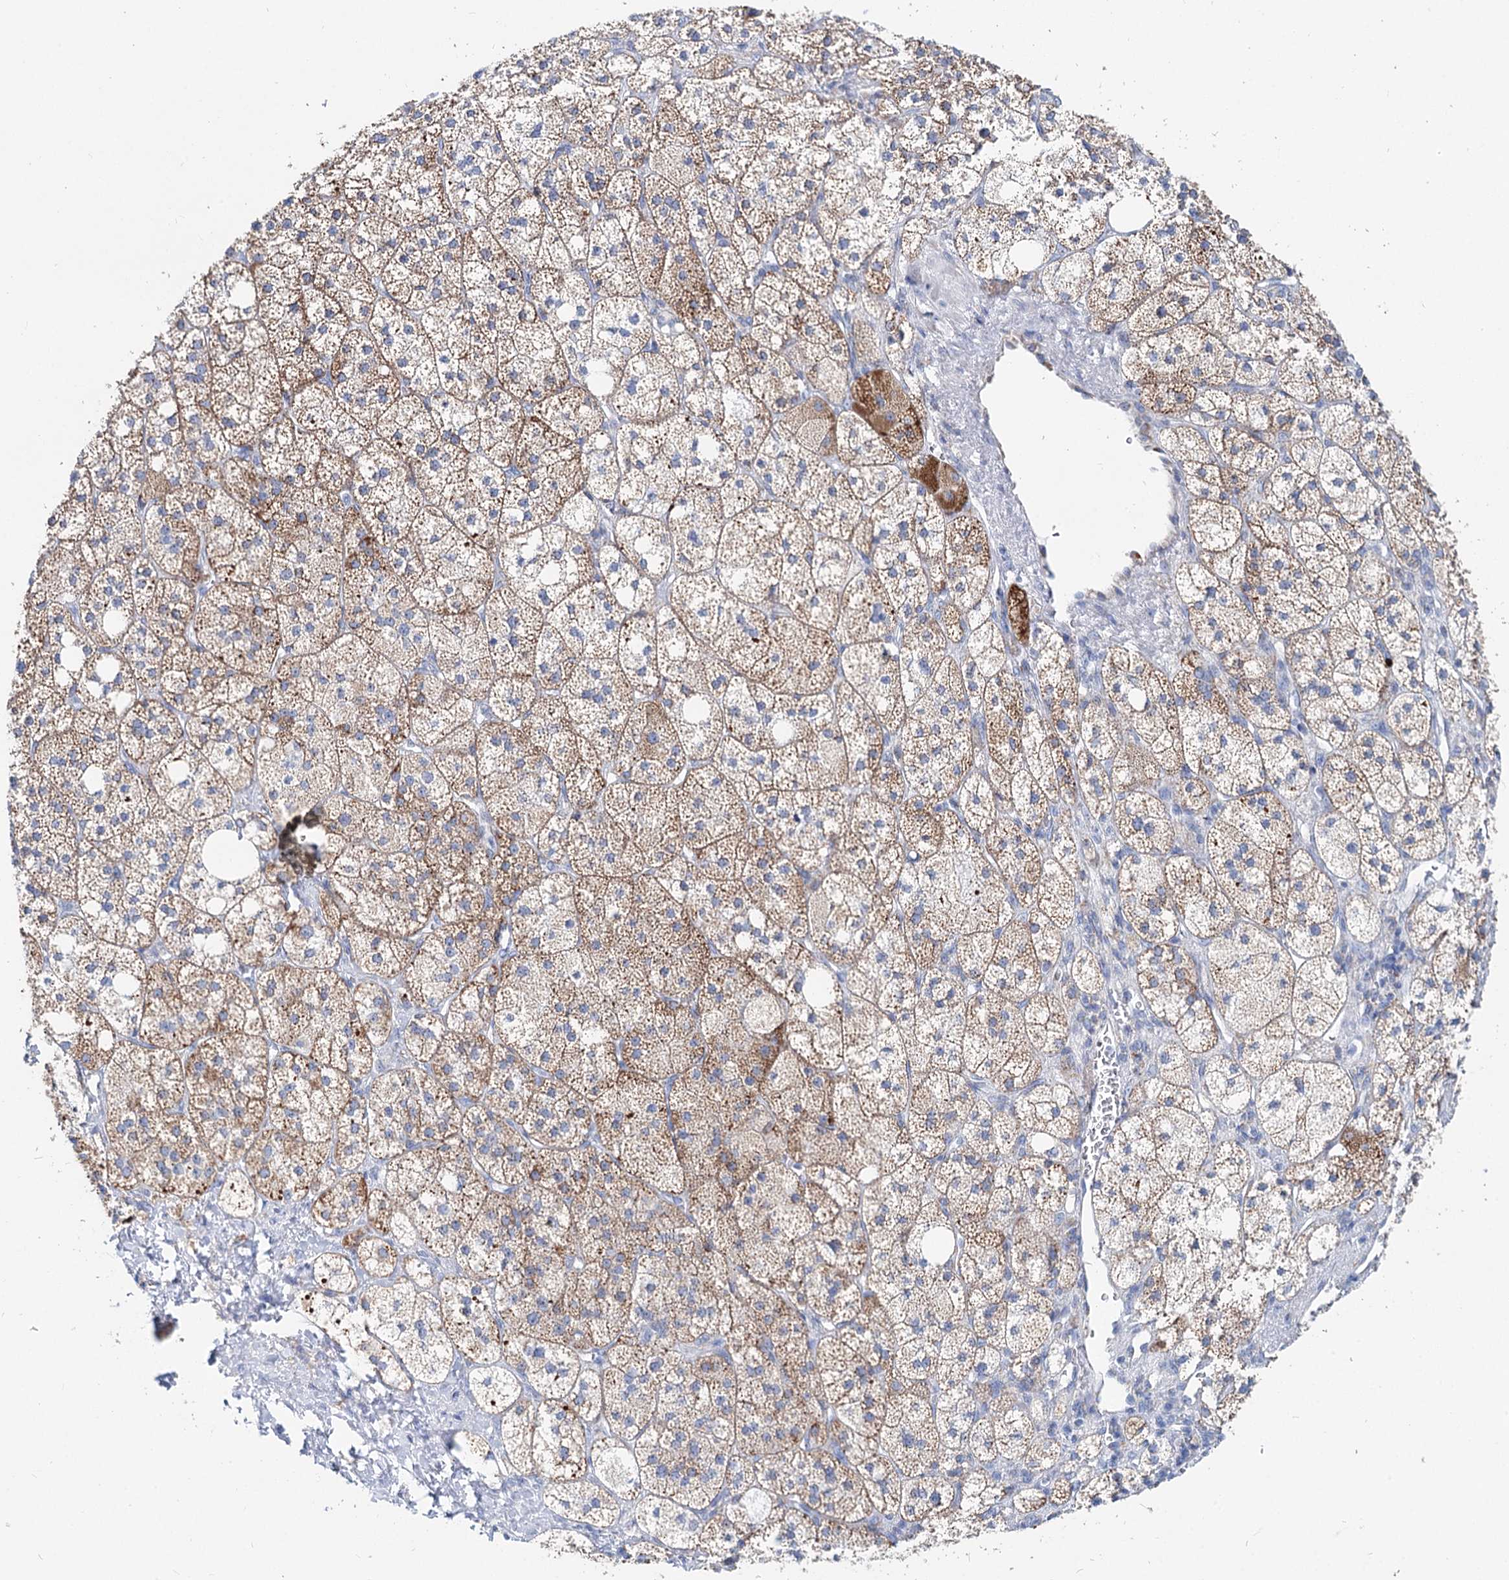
{"staining": {"intensity": "moderate", "quantity": "25%-75%", "location": "cytoplasmic/membranous"}, "tissue": "adrenal gland", "cell_type": "Glandular cells", "image_type": "normal", "snomed": [{"axis": "morphology", "description": "Normal tissue, NOS"}, {"axis": "topography", "description": "Adrenal gland"}], "caption": "Immunohistochemistry (DAB (3,3'-diaminobenzidine)) staining of unremarkable human adrenal gland demonstrates moderate cytoplasmic/membranous protein positivity in approximately 25%-75% of glandular cells. The protein of interest is shown in brown color, while the nuclei are stained blue.", "gene": "MCCC2", "patient": {"sex": "male", "age": 61}}